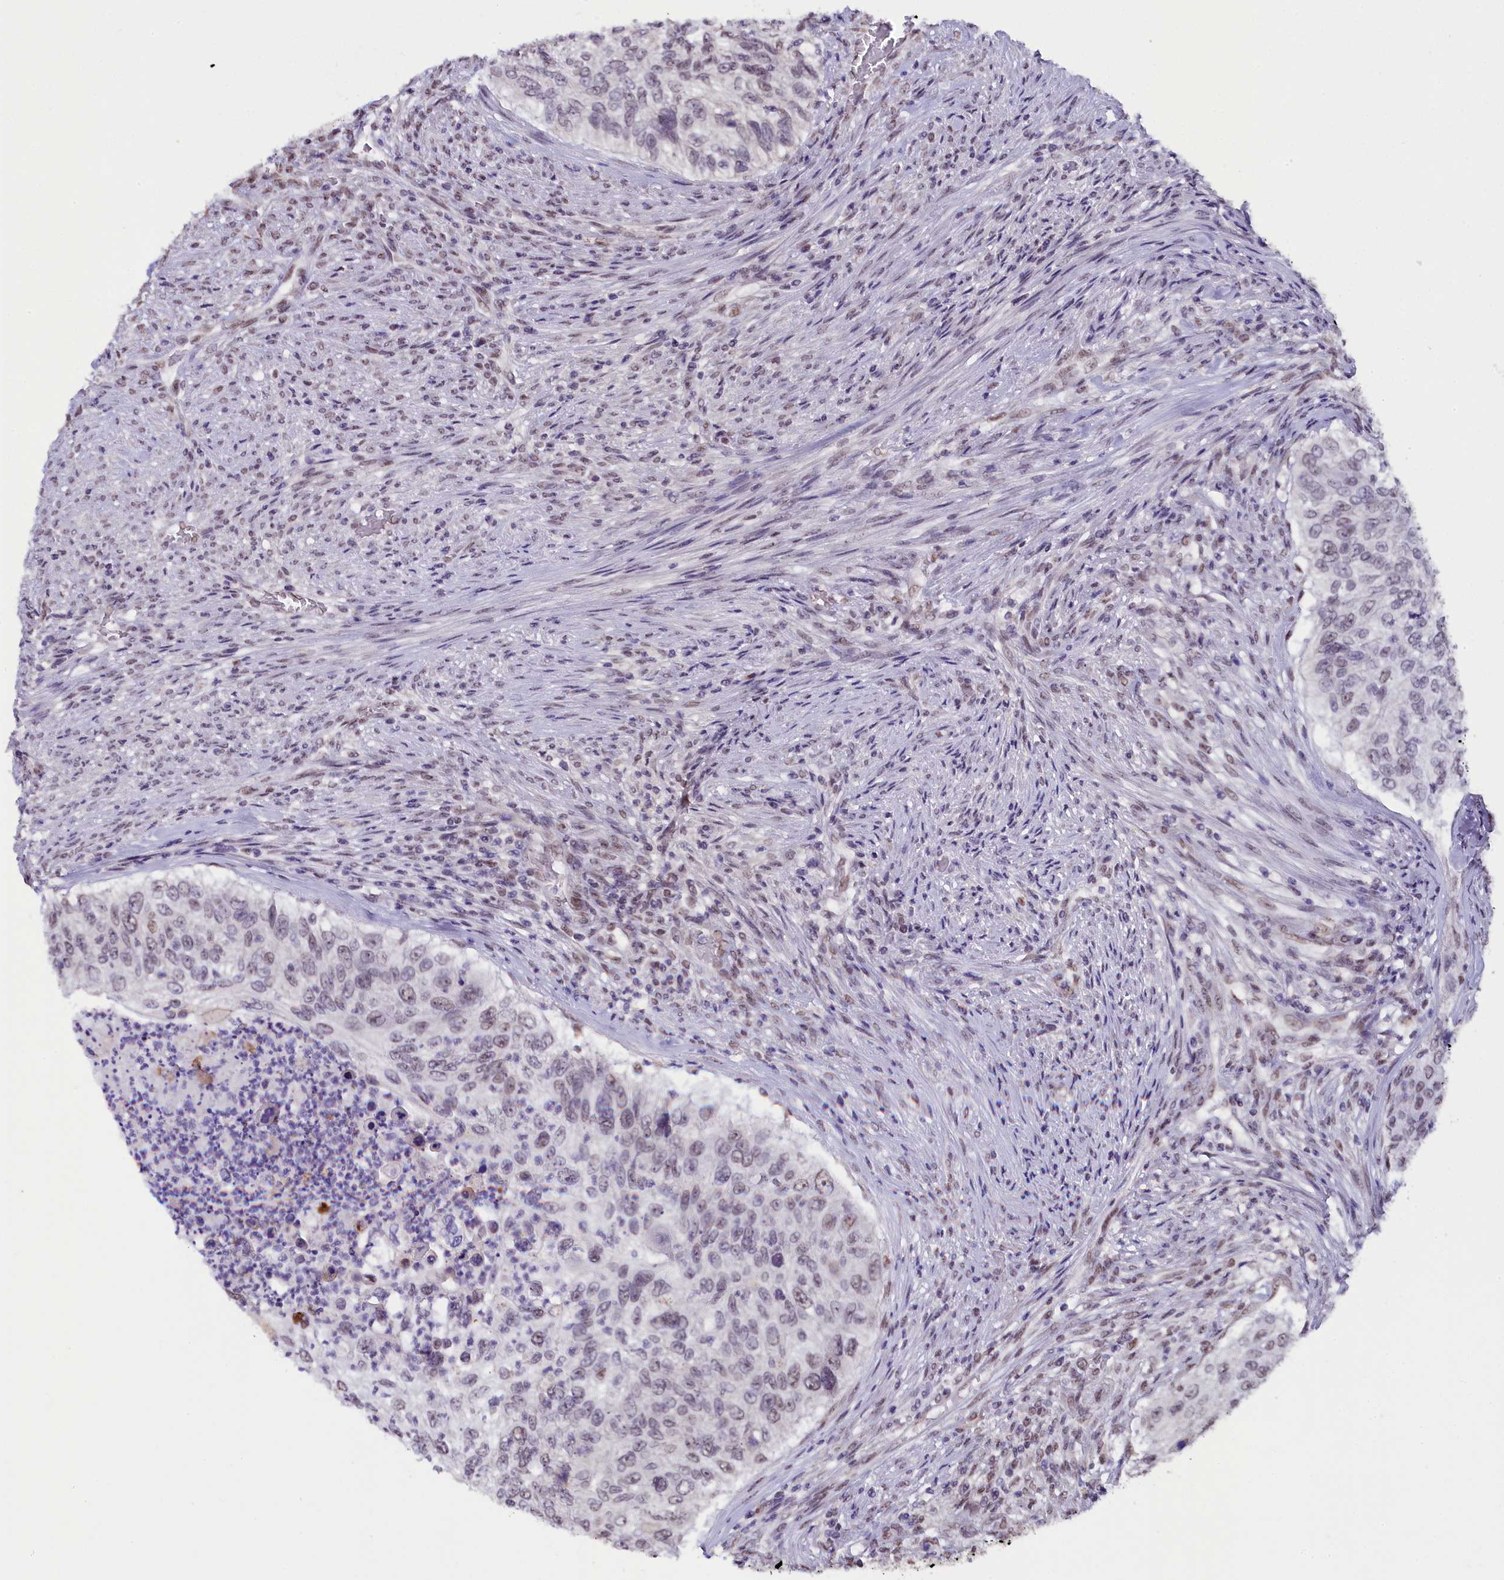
{"staining": {"intensity": "weak", "quantity": "<25%", "location": "nuclear"}, "tissue": "urothelial cancer", "cell_type": "Tumor cells", "image_type": "cancer", "snomed": [{"axis": "morphology", "description": "Urothelial carcinoma, High grade"}, {"axis": "topography", "description": "Urinary bladder"}], "caption": "An immunohistochemistry (IHC) micrograph of high-grade urothelial carcinoma is shown. There is no staining in tumor cells of high-grade urothelial carcinoma. (DAB (3,3'-diaminobenzidine) immunohistochemistry visualized using brightfield microscopy, high magnification).", "gene": "NCBP1", "patient": {"sex": "female", "age": 60}}